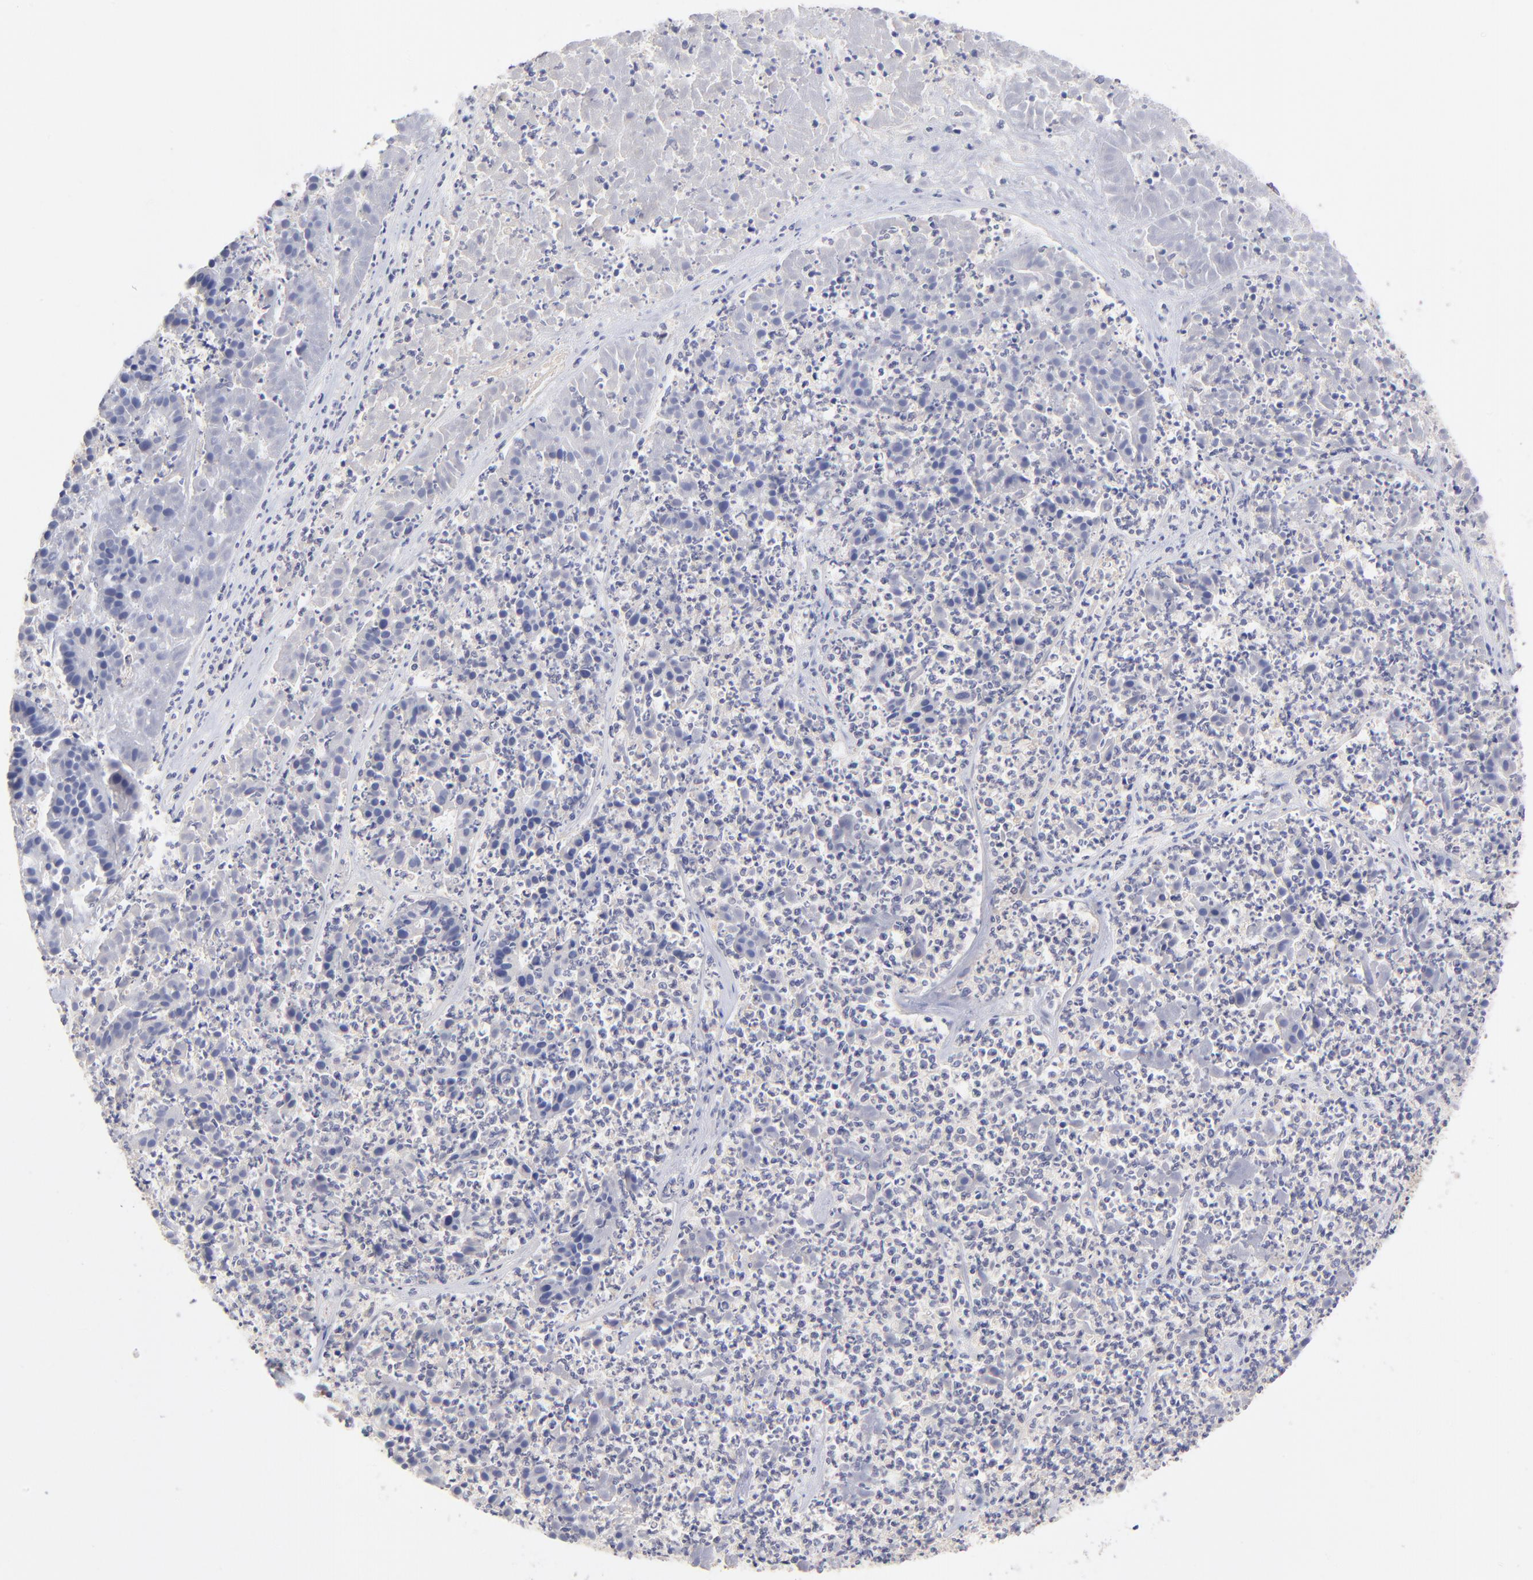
{"staining": {"intensity": "negative", "quantity": "none", "location": "none"}, "tissue": "pancreatic cancer", "cell_type": "Tumor cells", "image_type": "cancer", "snomed": [{"axis": "morphology", "description": "Adenocarcinoma, NOS"}, {"axis": "topography", "description": "Pancreas"}], "caption": "Immunohistochemistry (IHC) of human pancreatic cancer shows no positivity in tumor cells. (Immunohistochemistry (IHC), brightfield microscopy, high magnification).", "gene": "UBE2H", "patient": {"sex": "male", "age": 50}}